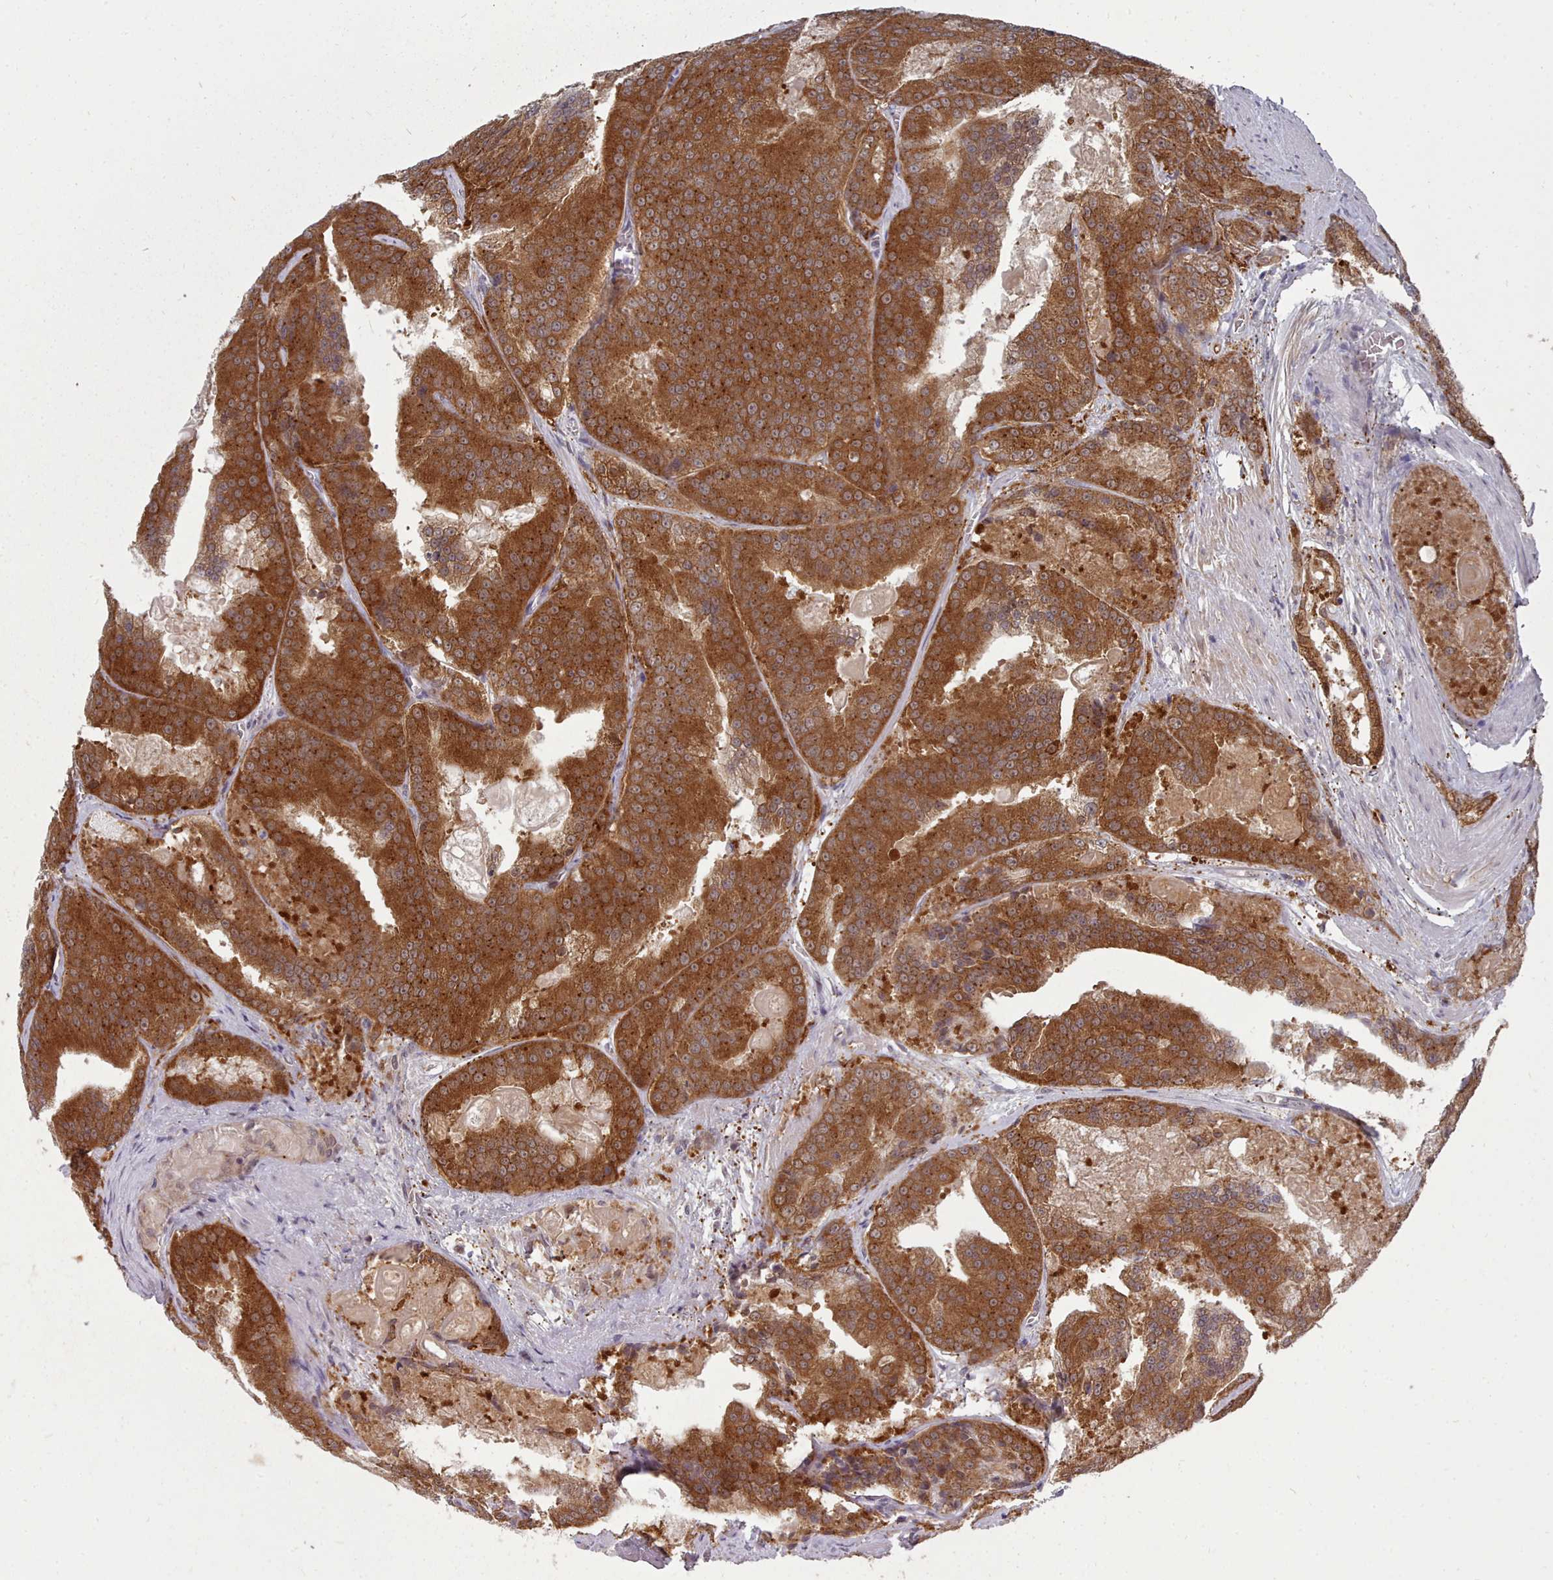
{"staining": {"intensity": "strong", "quantity": ">75%", "location": "cytoplasmic/membranous"}, "tissue": "prostate cancer", "cell_type": "Tumor cells", "image_type": "cancer", "snomed": [{"axis": "morphology", "description": "Adenocarcinoma, High grade"}, {"axis": "topography", "description": "Prostate"}], "caption": "This histopathology image exhibits immunohistochemistry (IHC) staining of human prostate cancer, with high strong cytoplasmic/membranous staining in approximately >75% of tumor cells.", "gene": "GINS1", "patient": {"sex": "male", "age": 61}}